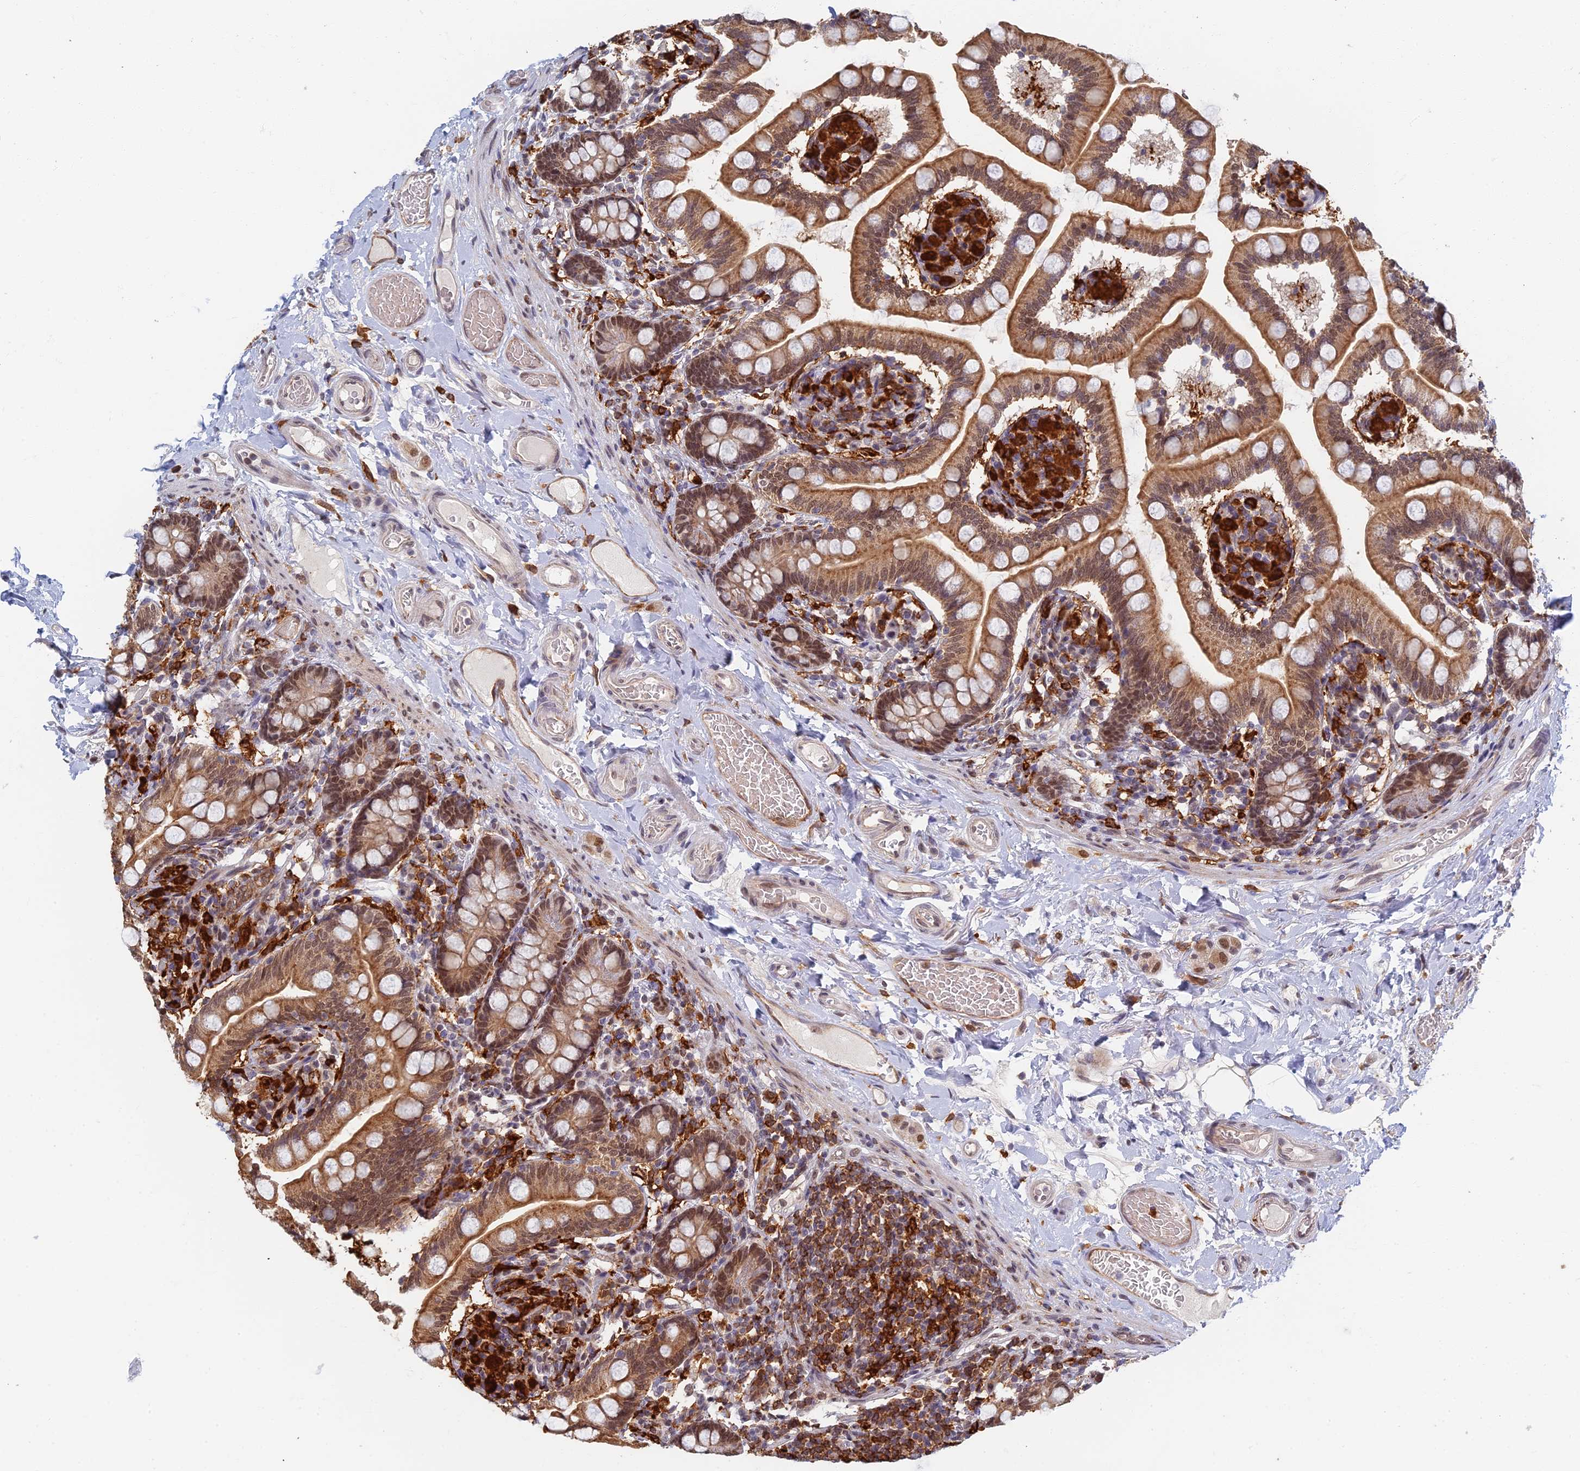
{"staining": {"intensity": "moderate", "quantity": ">75%", "location": "cytoplasmic/membranous,nuclear"}, "tissue": "small intestine", "cell_type": "Glandular cells", "image_type": "normal", "snomed": [{"axis": "morphology", "description": "Normal tissue, NOS"}, {"axis": "topography", "description": "Small intestine"}], "caption": "IHC histopathology image of unremarkable small intestine: human small intestine stained using immunohistochemistry demonstrates medium levels of moderate protein expression localized specifically in the cytoplasmic/membranous,nuclear of glandular cells, appearing as a cytoplasmic/membranous,nuclear brown color.", "gene": "GPATCH1", "patient": {"sex": "female", "age": 64}}